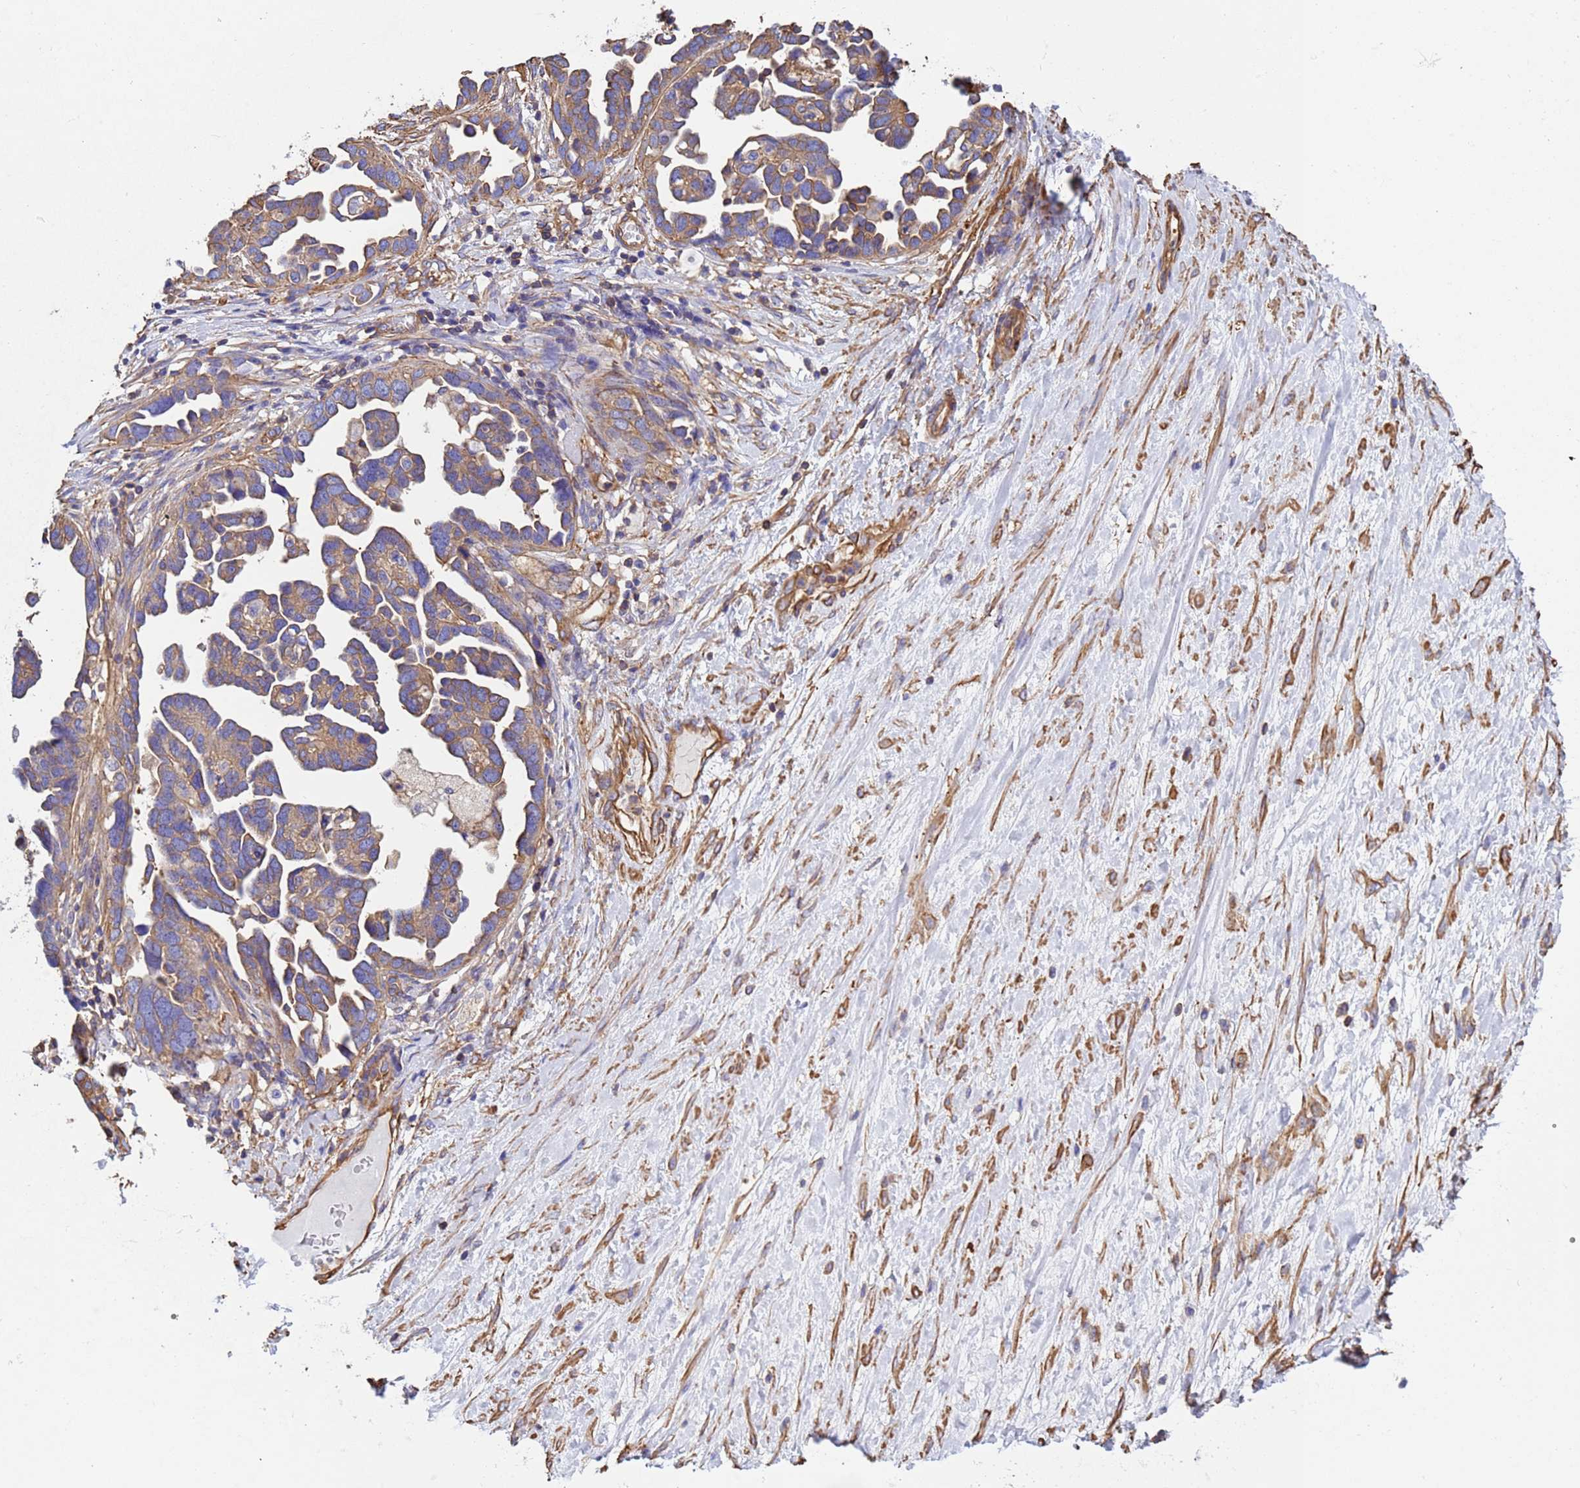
{"staining": {"intensity": "weak", "quantity": ">75%", "location": "cytoplasmic/membranous"}, "tissue": "ovarian cancer", "cell_type": "Tumor cells", "image_type": "cancer", "snomed": [{"axis": "morphology", "description": "Cystadenocarcinoma, serous, NOS"}, {"axis": "topography", "description": "Ovary"}], "caption": "Protein expression by immunohistochemistry displays weak cytoplasmic/membranous staining in about >75% of tumor cells in ovarian serous cystadenocarcinoma.", "gene": "MYL12A", "patient": {"sex": "female", "age": 54}}